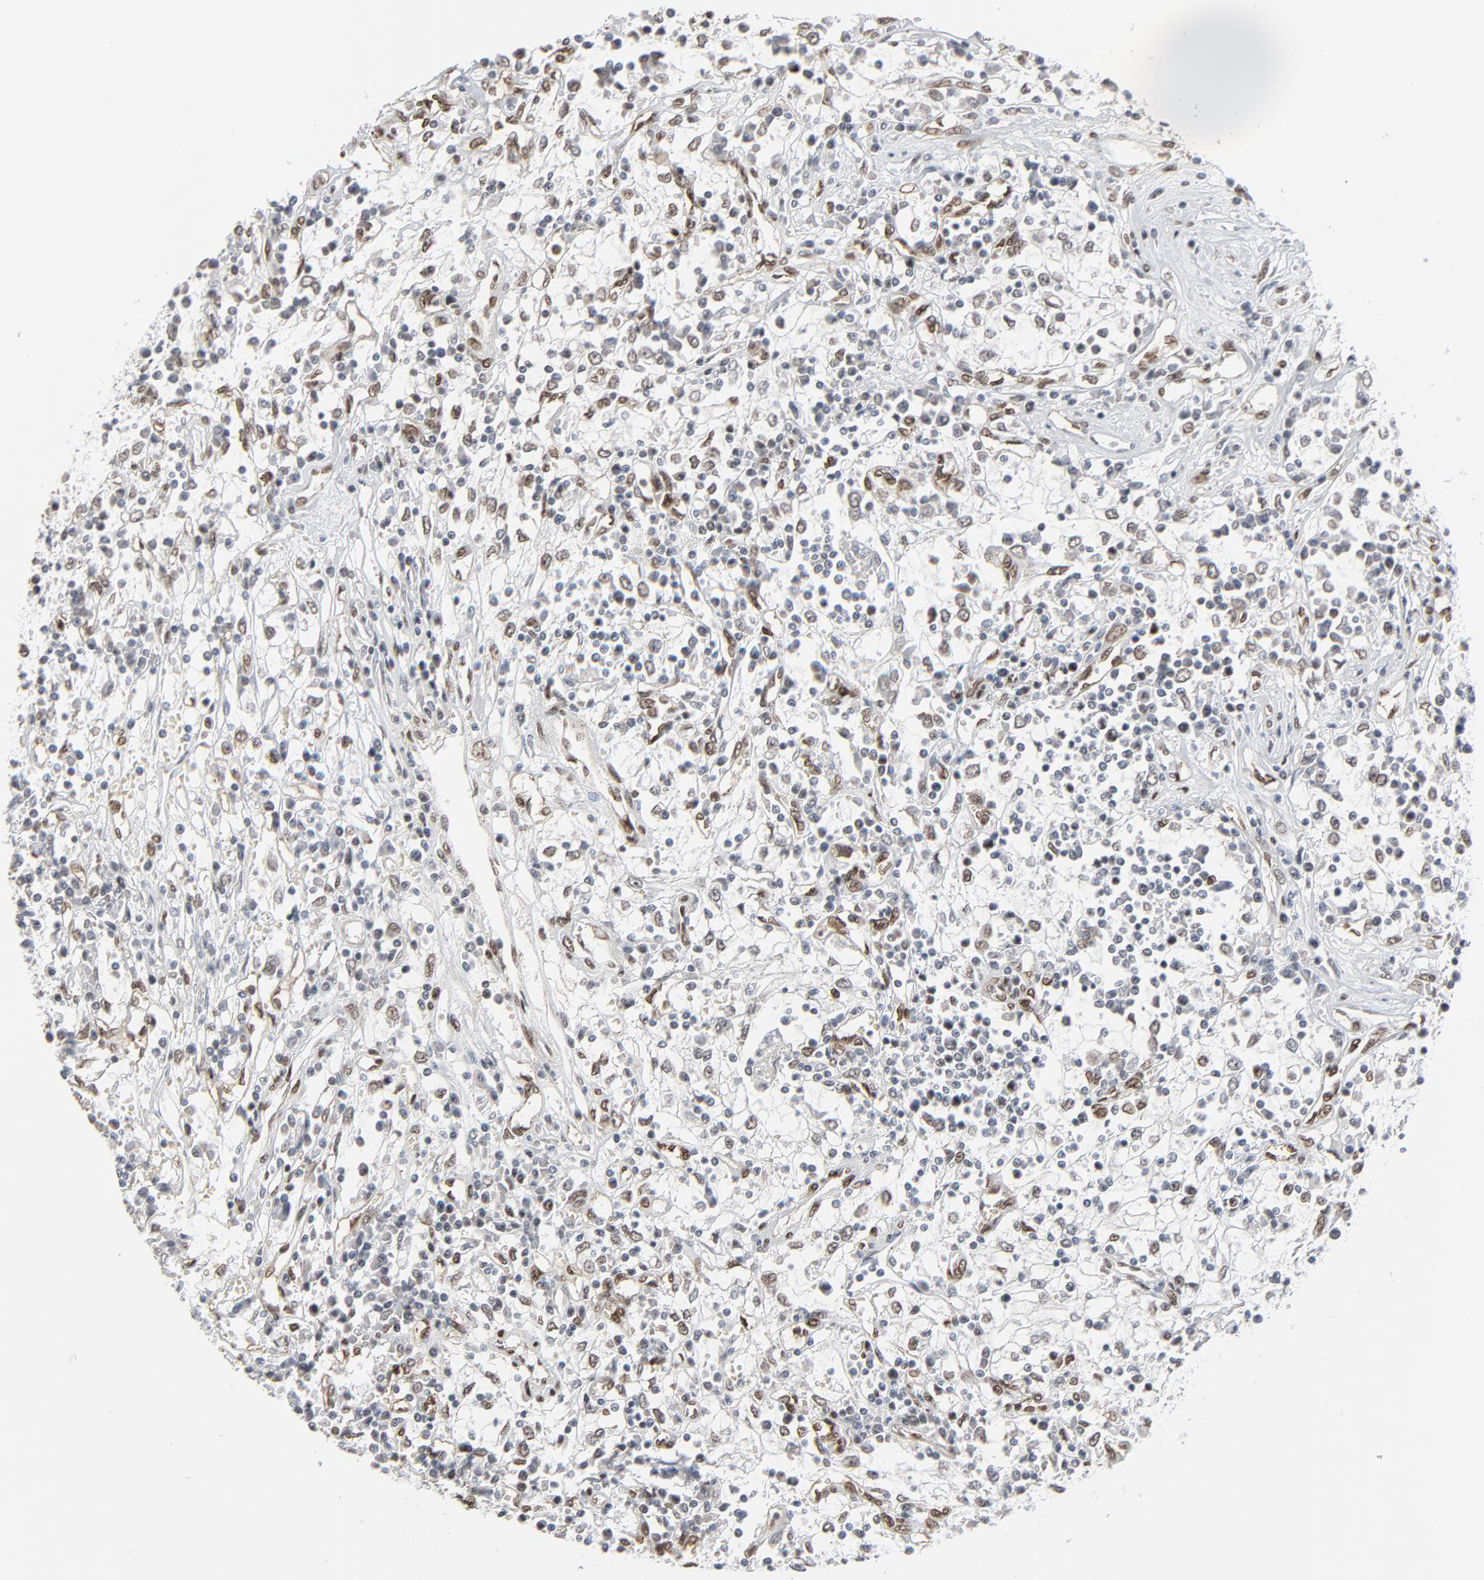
{"staining": {"intensity": "moderate", "quantity": "25%-75%", "location": "nuclear"}, "tissue": "renal cancer", "cell_type": "Tumor cells", "image_type": "cancer", "snomed": [{"axis": "morphology", "description": "Adenocarcinoma, NOS"}, {"axis": "topography", "description": "Kidney"}], "caption": "This is an image of immunohistochemistry (IHC) staining of adenocarcinoma (renal), which shows moderate positivity in the nuclear of tumor cells.", "gene": "CUX1", "patient": {"sex": "male", "age": 82}}